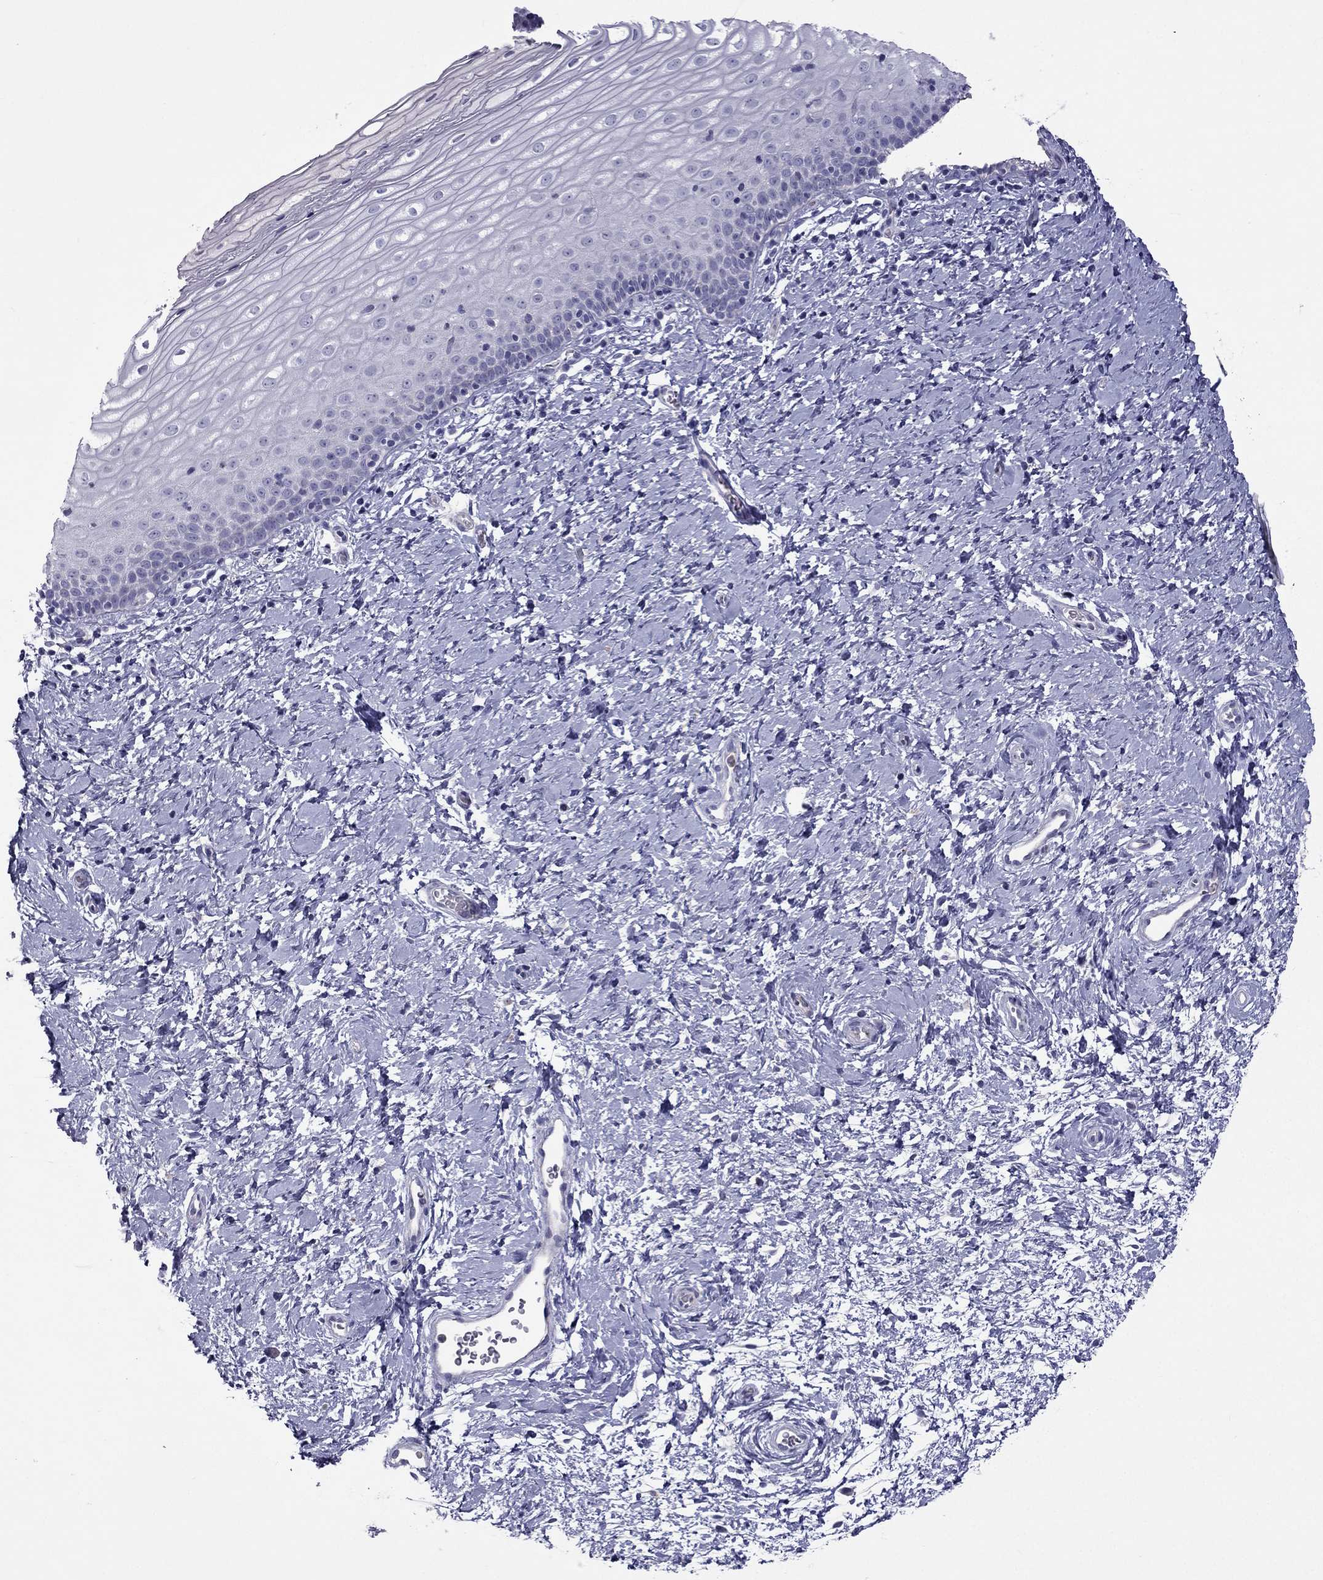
{"staining": {"intensity": "strong", "quantity": "<25%", "location": "cytoplasmic/membranous"}, "tissue": "cervix", "cell_type": "Glandular cells", "image_type": "normal", "snomed": [{"axis": "morphology", "description": "Normal tissue, NOS"}, {"axis": "topography", "description": "Cervix"}], "caption": "Protein staining shows strong cytoplasmic/membranous expression in approximately <25% of glandular cells in benign cervix.", "gene": "STOML3", "patient": {"sex": "female", "age": 37}}